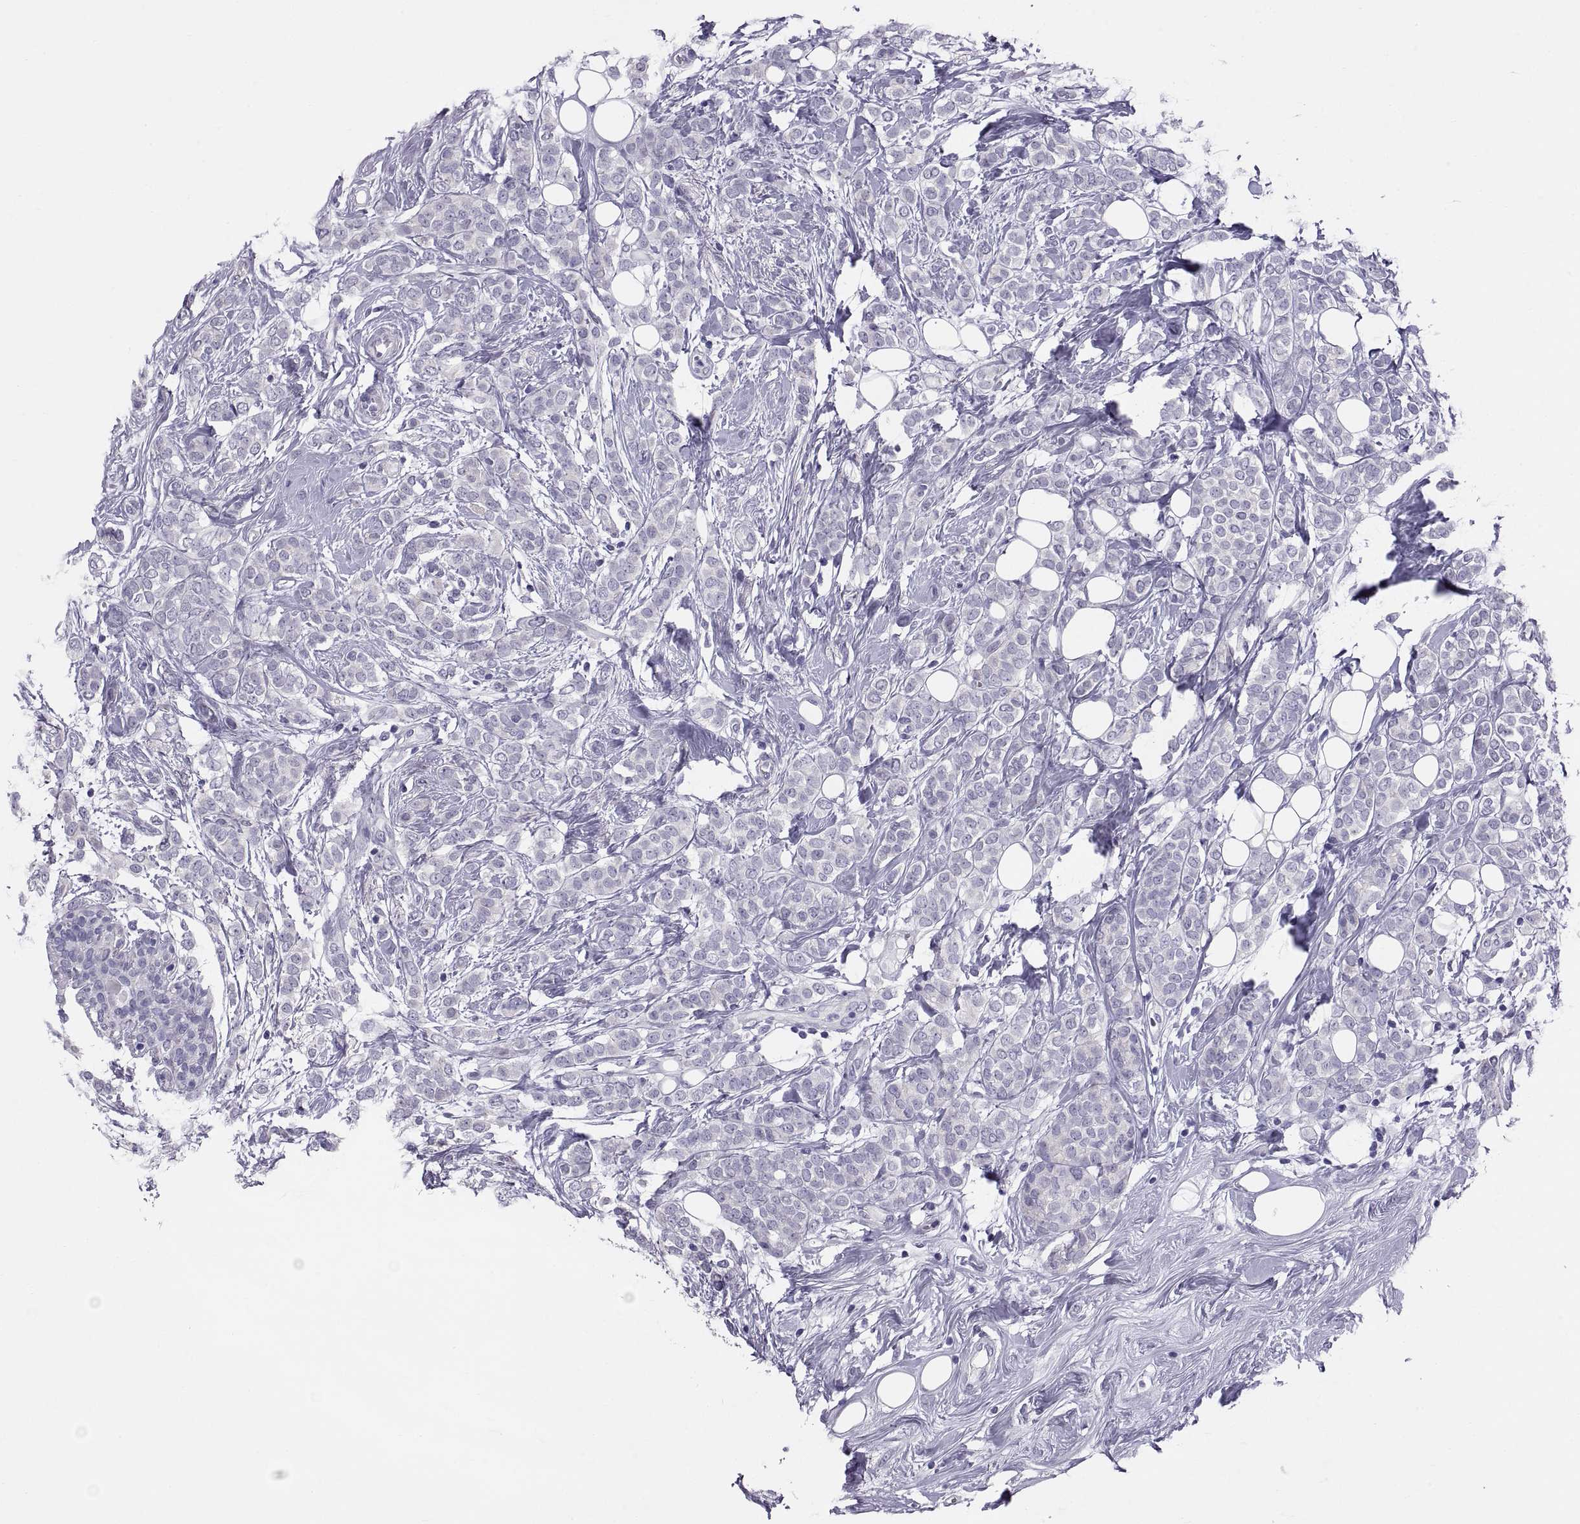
{"staining": {"intensity": "negative", "quantity": "none", "location": "none"}, "tissue": "breast cancer", "cell_type": "Tumor cells", "image_type": "cancer", "snomed": [{"axis": "morphology", "description": "Lobular carcinoma"}, {"axis": "topography", "description": "Breast"}], "caption": "Immunohistochemical staining of breast cancer exhibits no significant staining in tumor cells.", "gene": "RNASE12", "patient": {"sex": "female", "age": 49}}